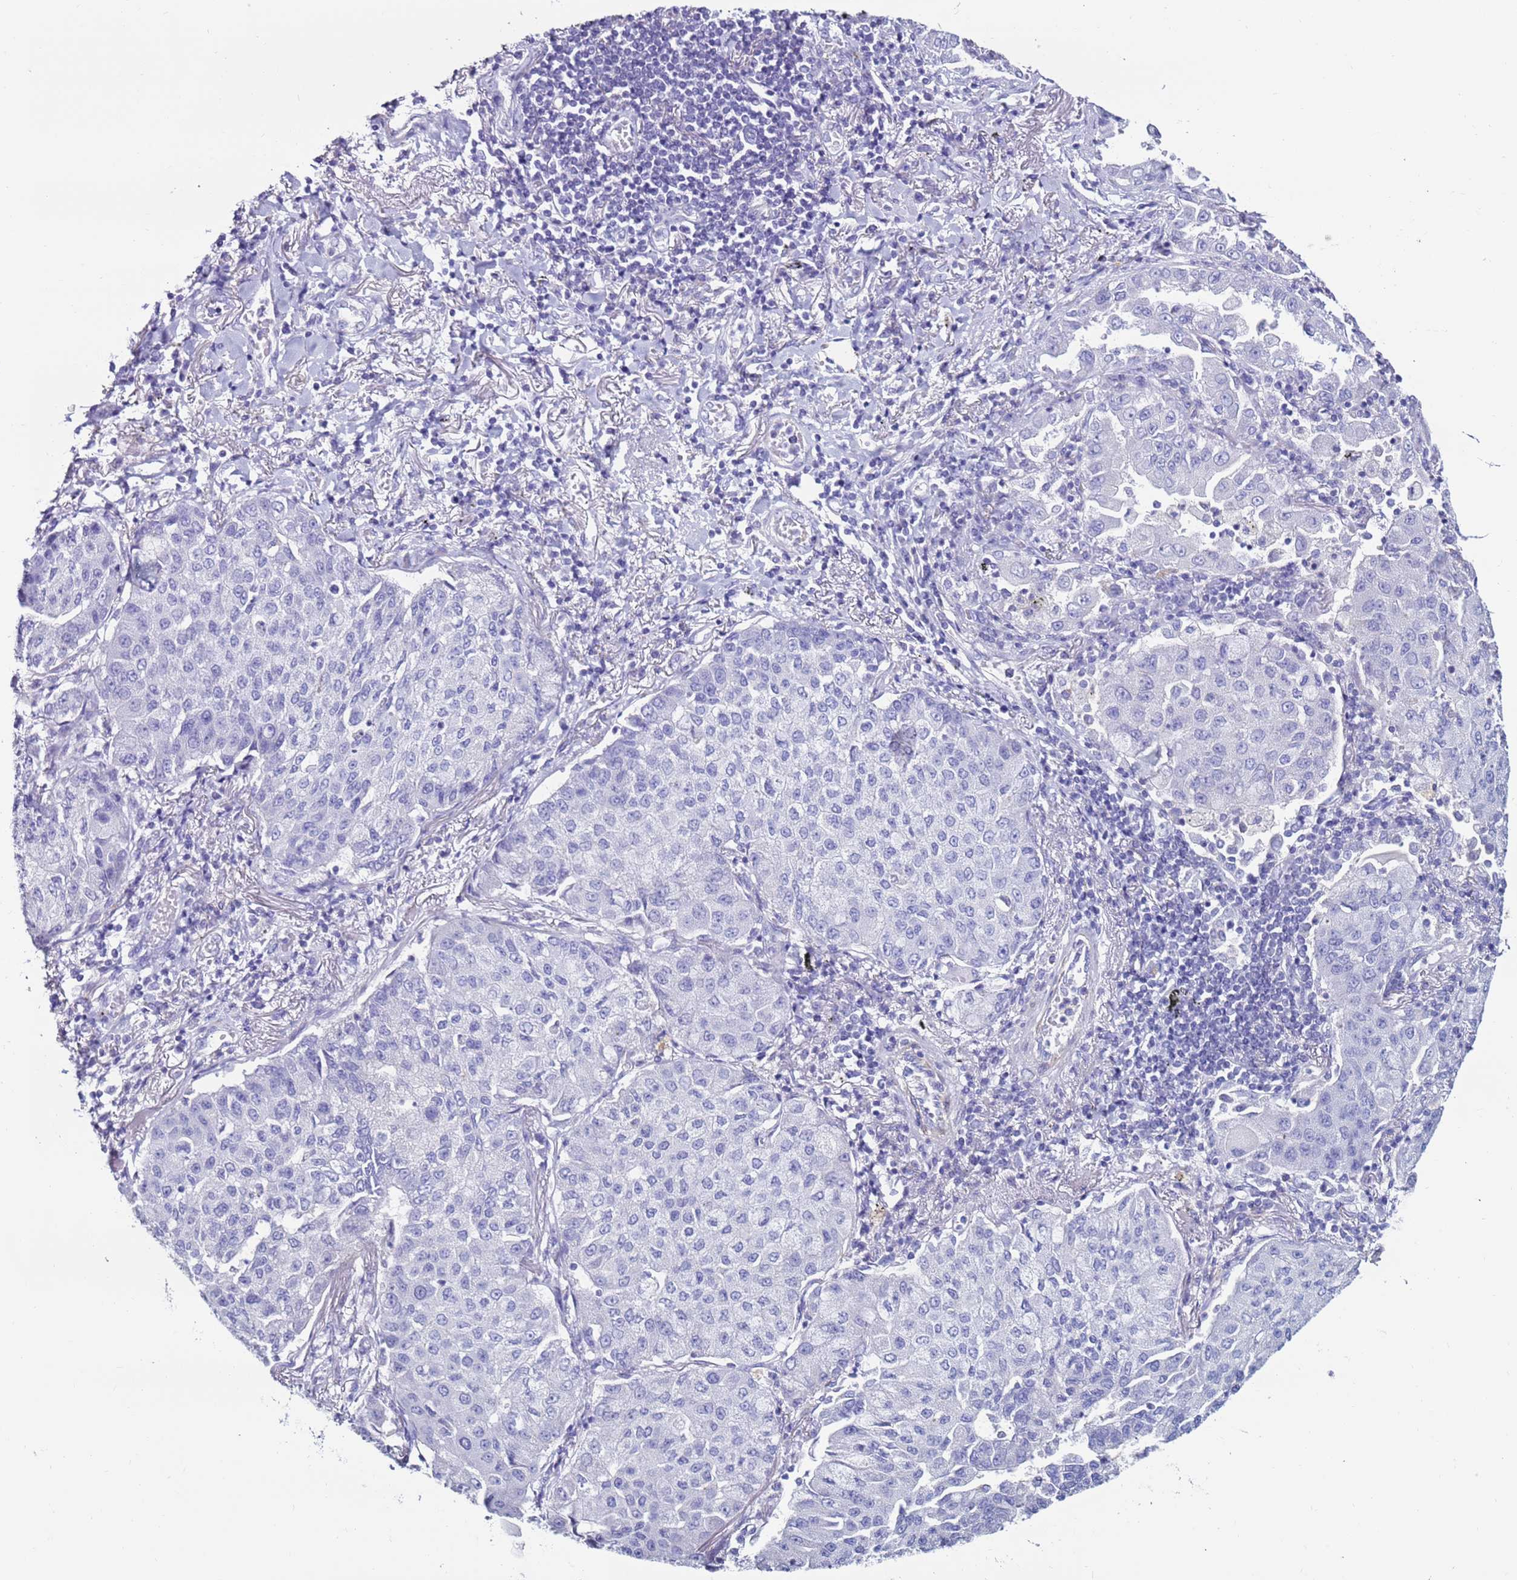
{"staining": {"intensity": "negative", "quantity": "none", "location": "none"}, "tissue": "lung cancer", "cell_type": "Tumor cells", "image_type": "cancer", "snomed": [{"axis": "morphology", "description": "Squamous cell carcinoma, NOS"}, {"axis": "topography", "description": "Lung"}], "caption": "There is no significant staining in tumor cells of squamous cell carcinoma (lung). (Brightfield microscopy of DAB (3,3'-diaminobenzidine) immunohistochemistry at high magnification).", "gene": "CLEC4M", "patient": {"sex": "male", "age": 74}}